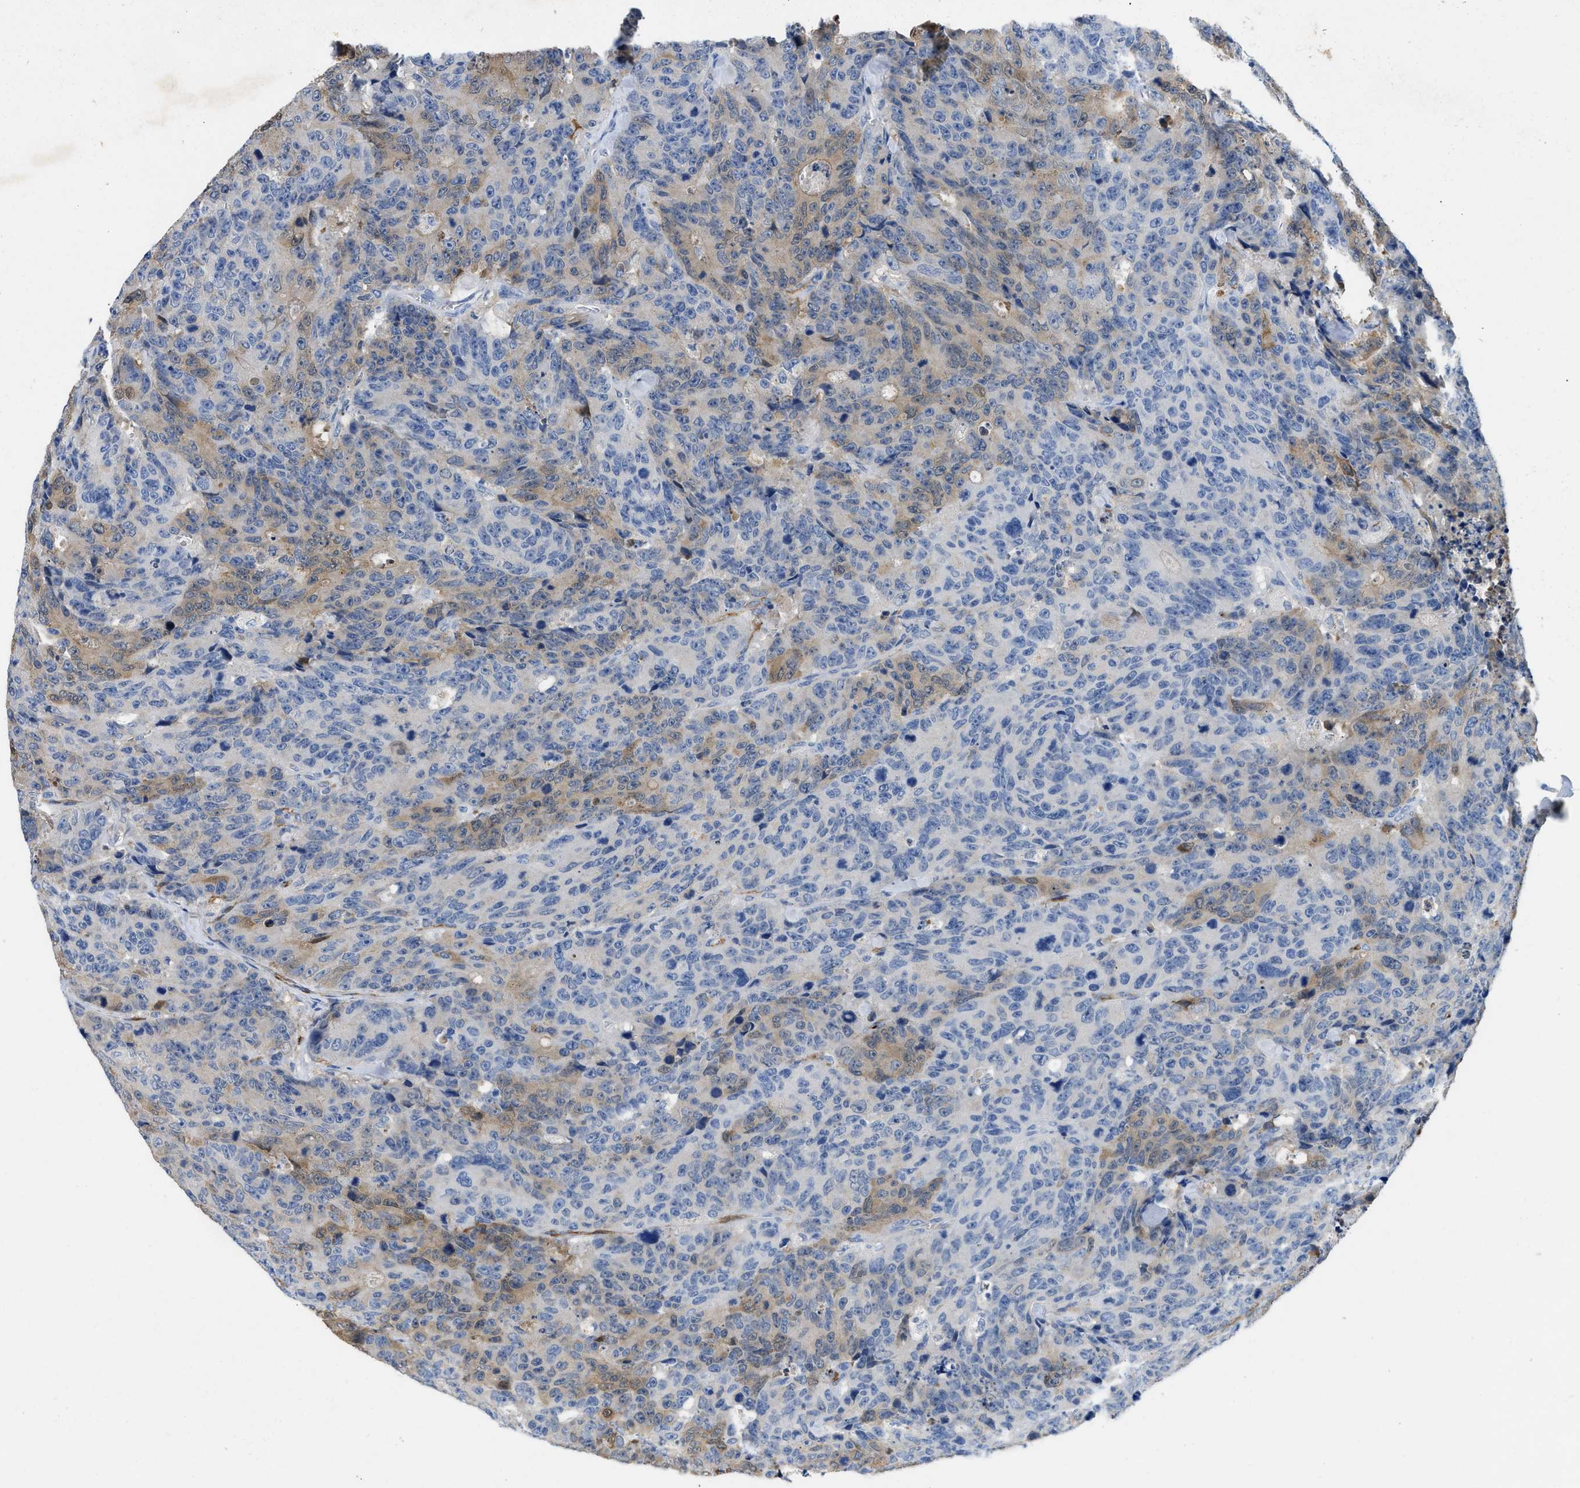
{"staining": {"intensity": "weak", "quantity": "25%-75%", "location": "cytoplasmic/membranous"}, "tissue": "colorectal cancer", "cell_type": "Tumor cells", "image_type": "cancer", "snomed": [{"axis": "morphology", "description": "Adenocarcinoma, NOS"}, {"axis": "topography", "description": "Colon"}], "caption": "Immunohistochemical staining of colorectal adenocarcinoma reveals low levels of weak cytoplasmic/membranous positivity in about 25%-75% of tumor cells.", "gene": "SPEG", "patient": {"sex": "female", "age": 86}}